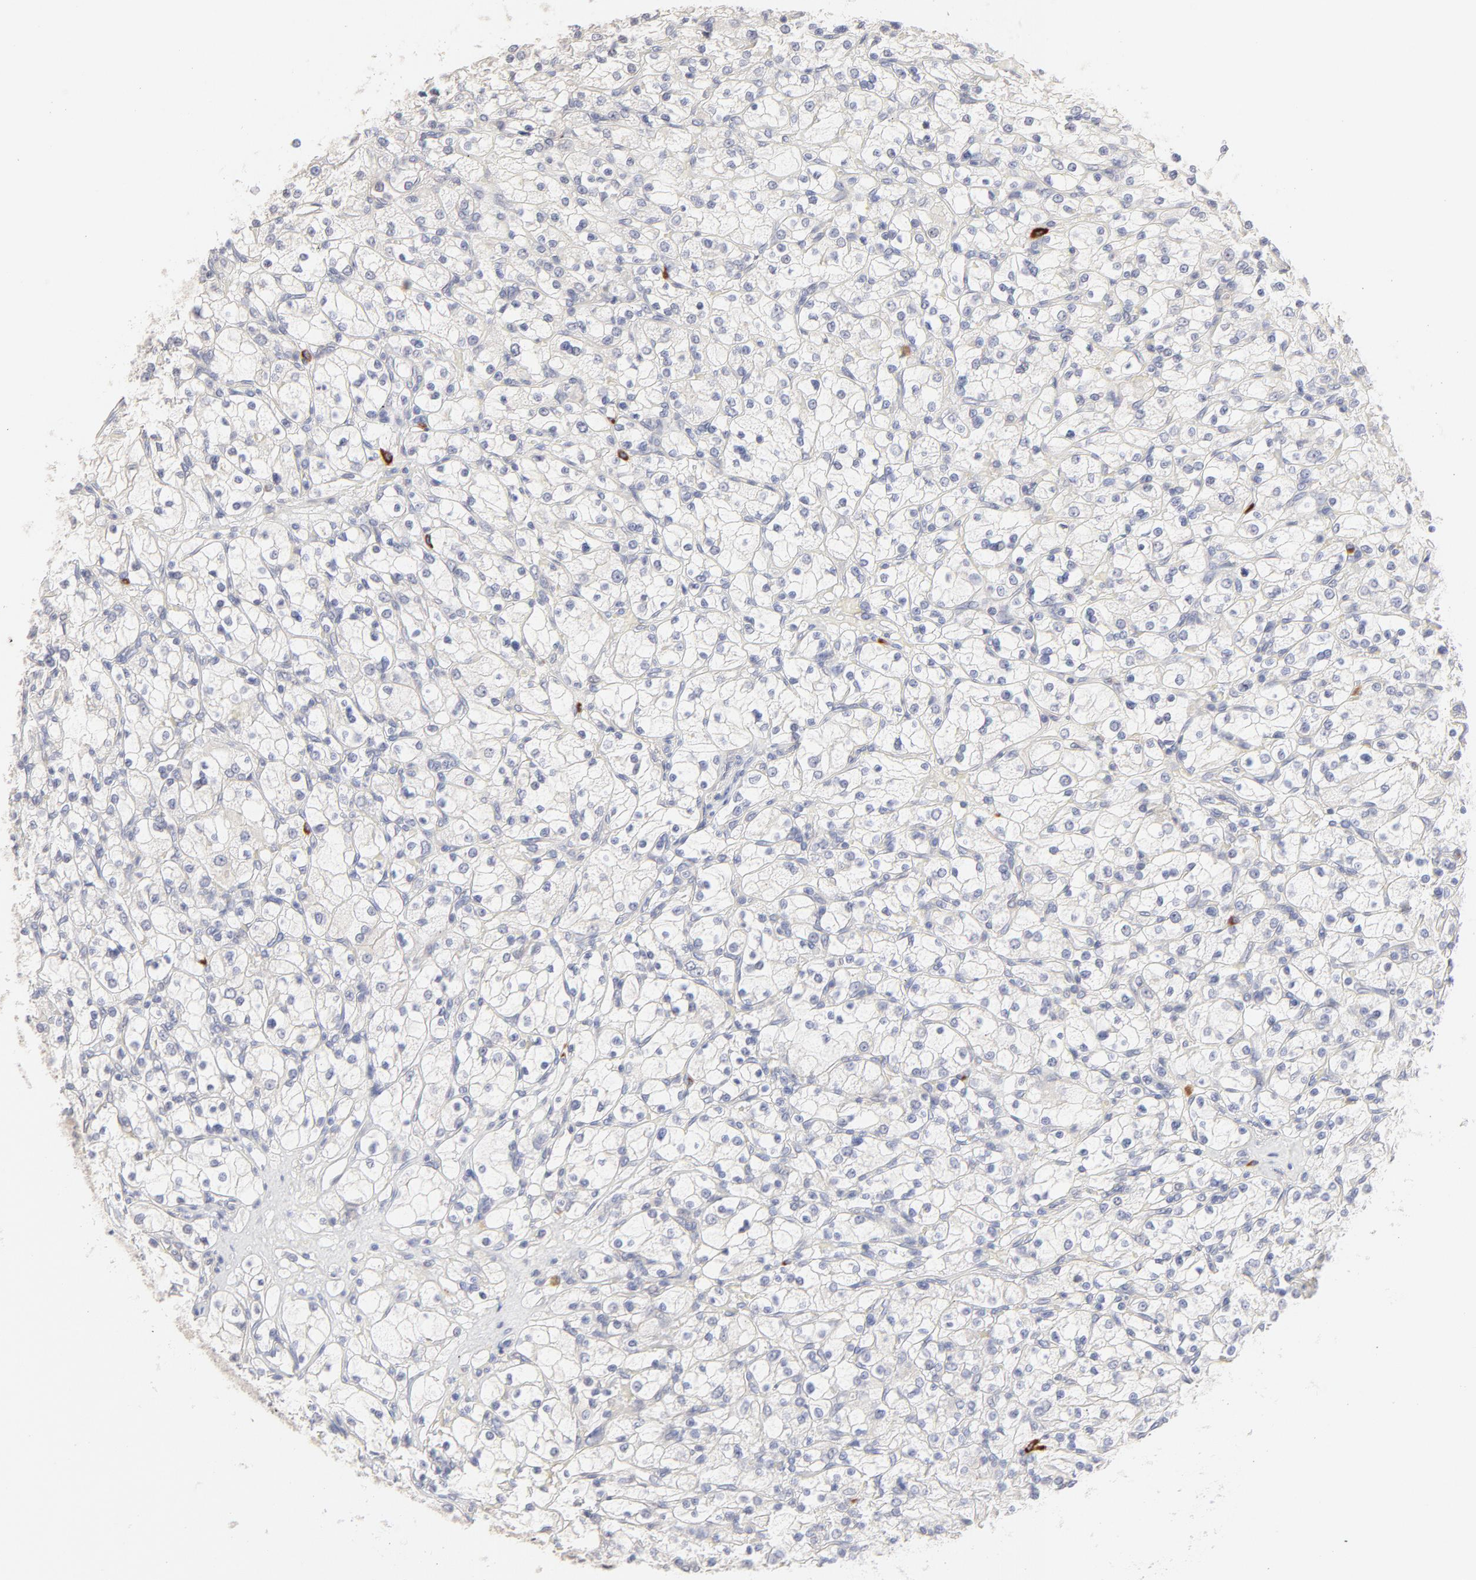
{"staining": {"intensity": "negative", "quantity": "none", "location": "none"}, "tissue": "renal cancer", "cell_type": "Tumor cells", "image_type": "cancer", "snomed": [{"axis": "morphology", "description": "Adenocarcinoma, NOS"}, {"axis": "topography", "description": "Kidney"}], "caption": "Tumor cells show no significant expression in renal adenocarcinoma. (DAB (3,3'-diaminobenzidine) immunohistochemistry (IHC), high magnification).", "gene": "ELF3", "patient": {"sex": "female", "age": 83}}